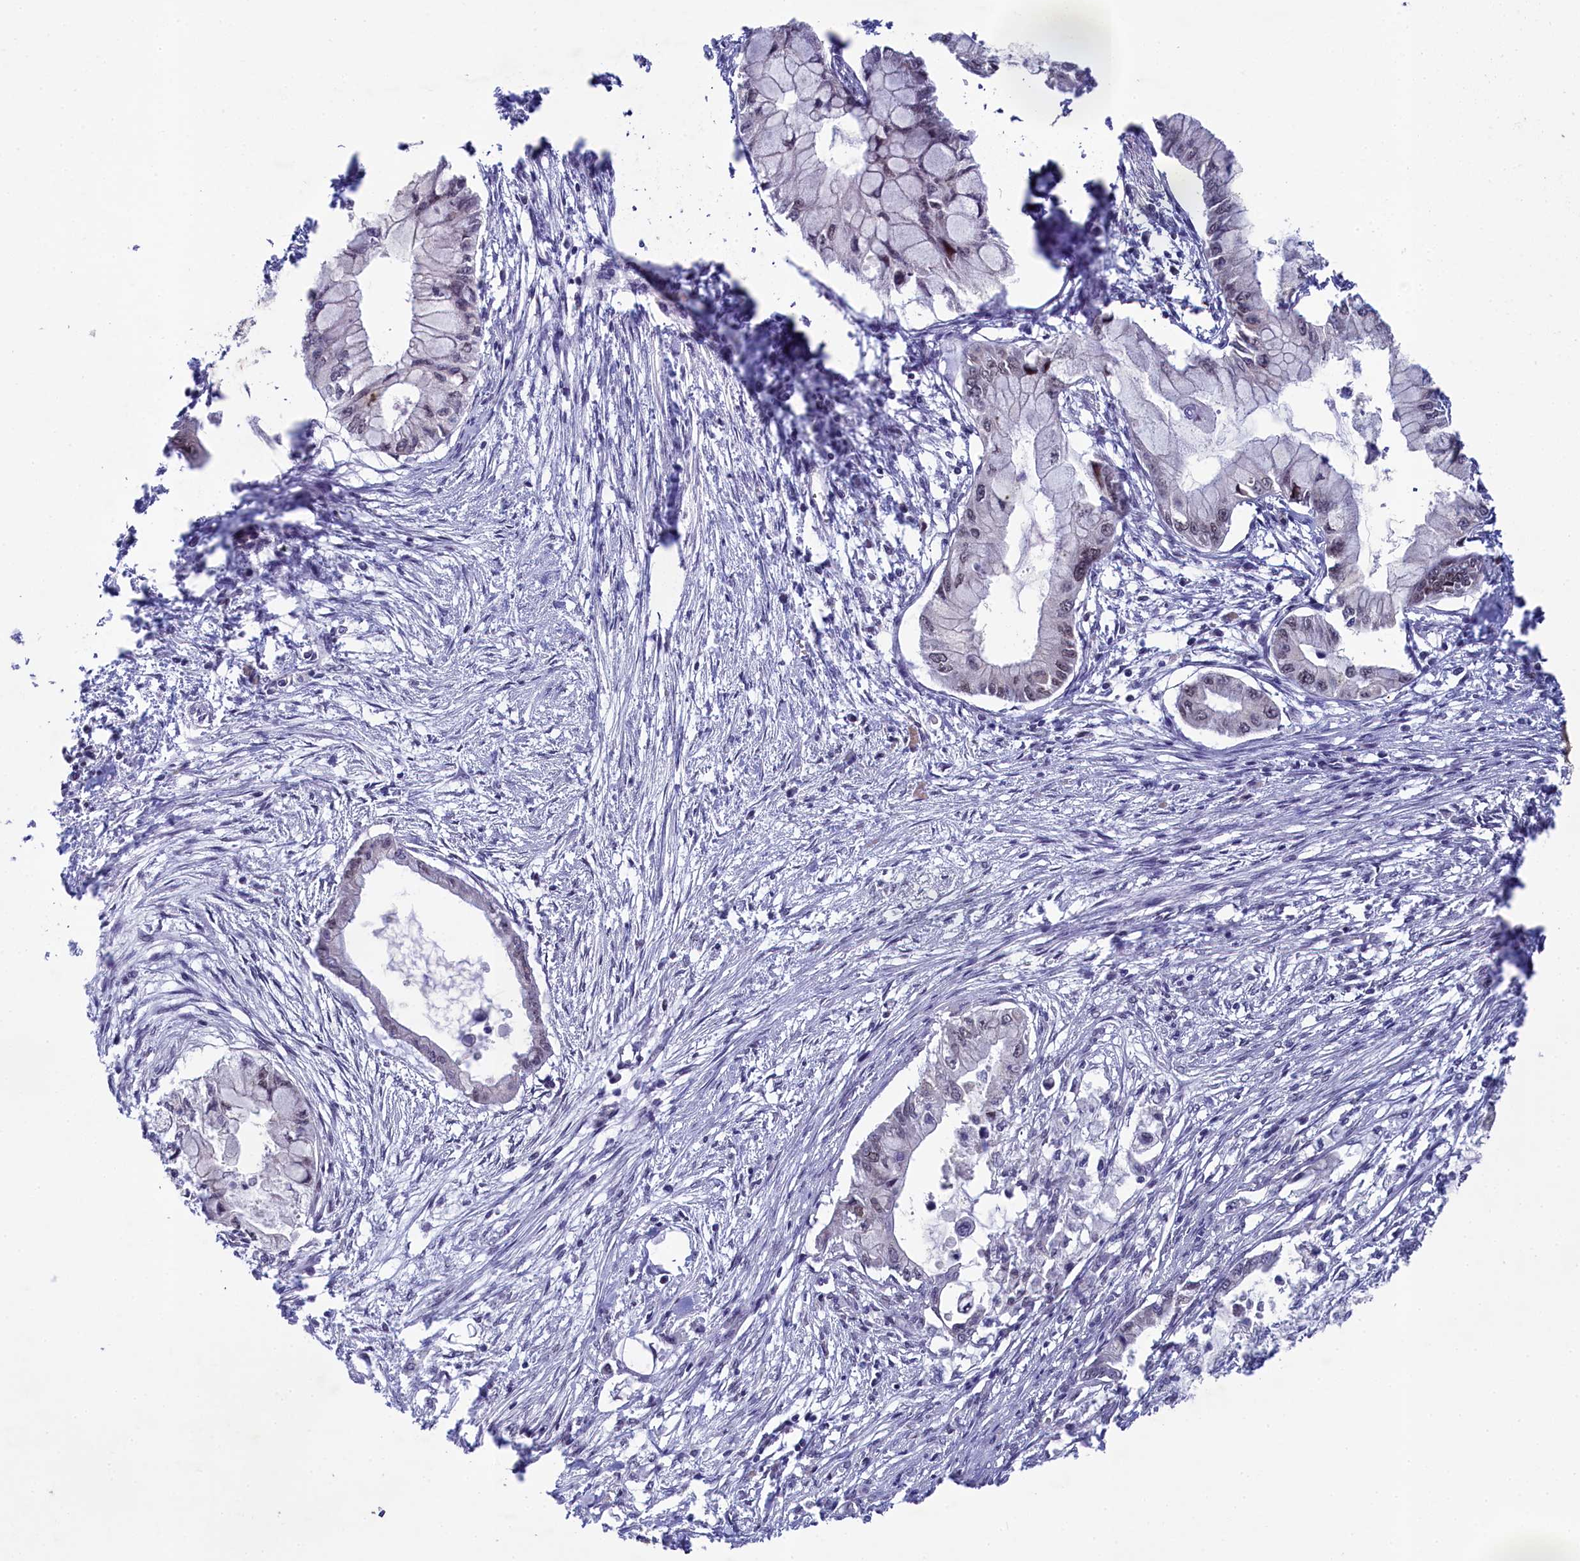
{"staining": {"intensity": "weak", "quantity": "<25%", "location": "nuclear"}, "tissue": "pancreatic cancer", "cell_type": "Tumor cells", "image_type": "cancer", "snomed": [{"axis": "morphology", "description": "Adenocarcinoma, NOS"}, {"axis": "topography", "description": "Pancreas"}], "caption": "This is a image of IHC staining of pancreatic cancer (adenocarcinoma), which shows no expression in tumor cells. (DAB immunohistochemistry (IHC) with hematoxylin counter stain).", "gene": "PPHLN1", "patient": {"sex": "male", "age": 48}}